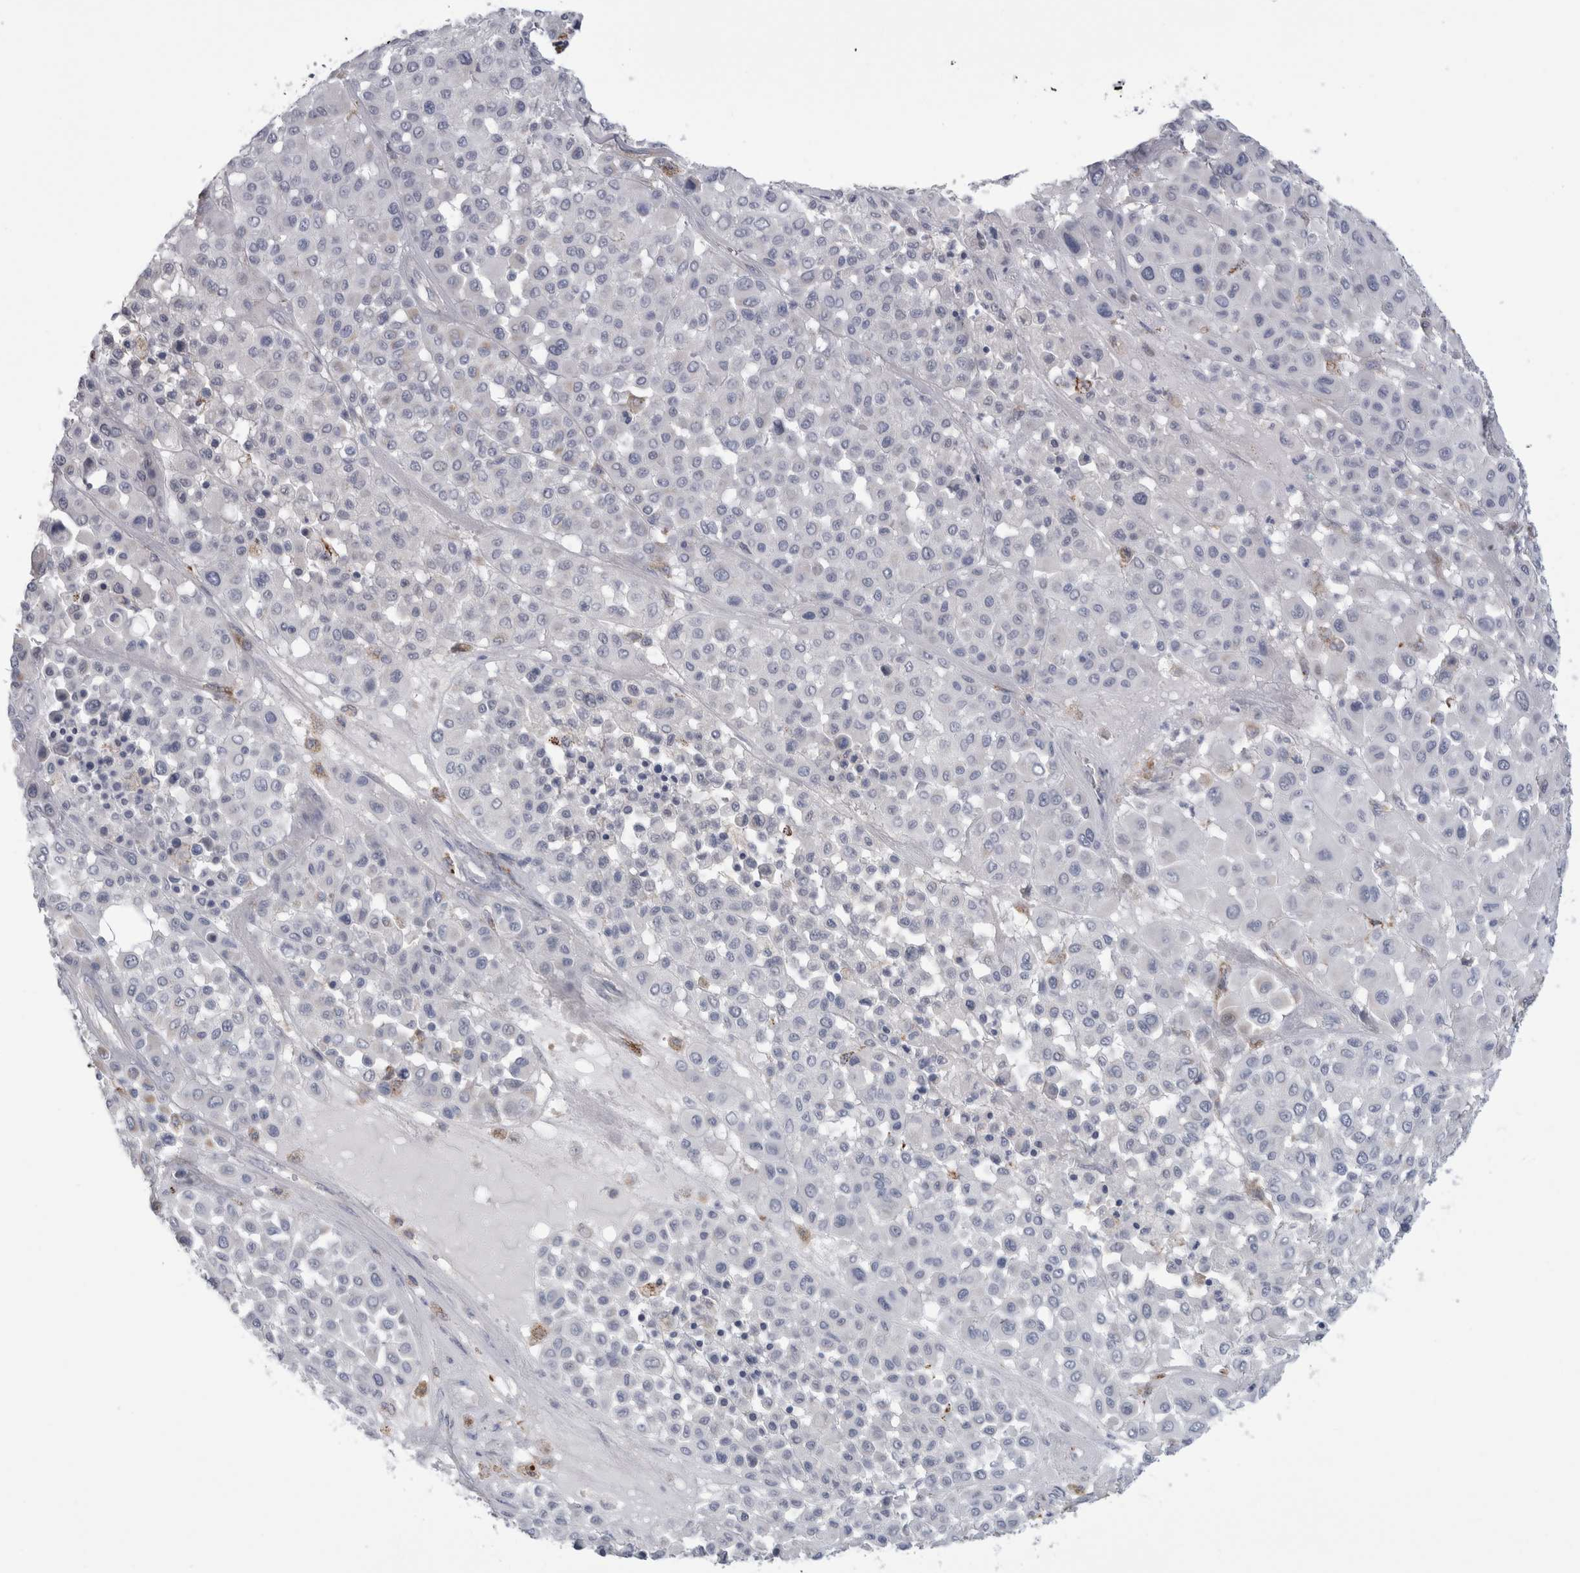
{"staining": {"intensity": "weak", "quantity": "<25%", "location": "cytoplasmic/membranous"}, "tissue": "melanoma", "cell_type": "Tumor cells", "image_type": "cancer", "snomed": [{"axis": "morphology", "description": "Malignant melanoma, Metastatic site"}, {"axis": "topography", "description": "Soft tissue"}], "caption": "This is an IHC micrograph of malignant melanoma (metastatic site). There is no staining in tumor cells.", "gene": "GATM", "patient": {"sex": "male", "age": 41}}